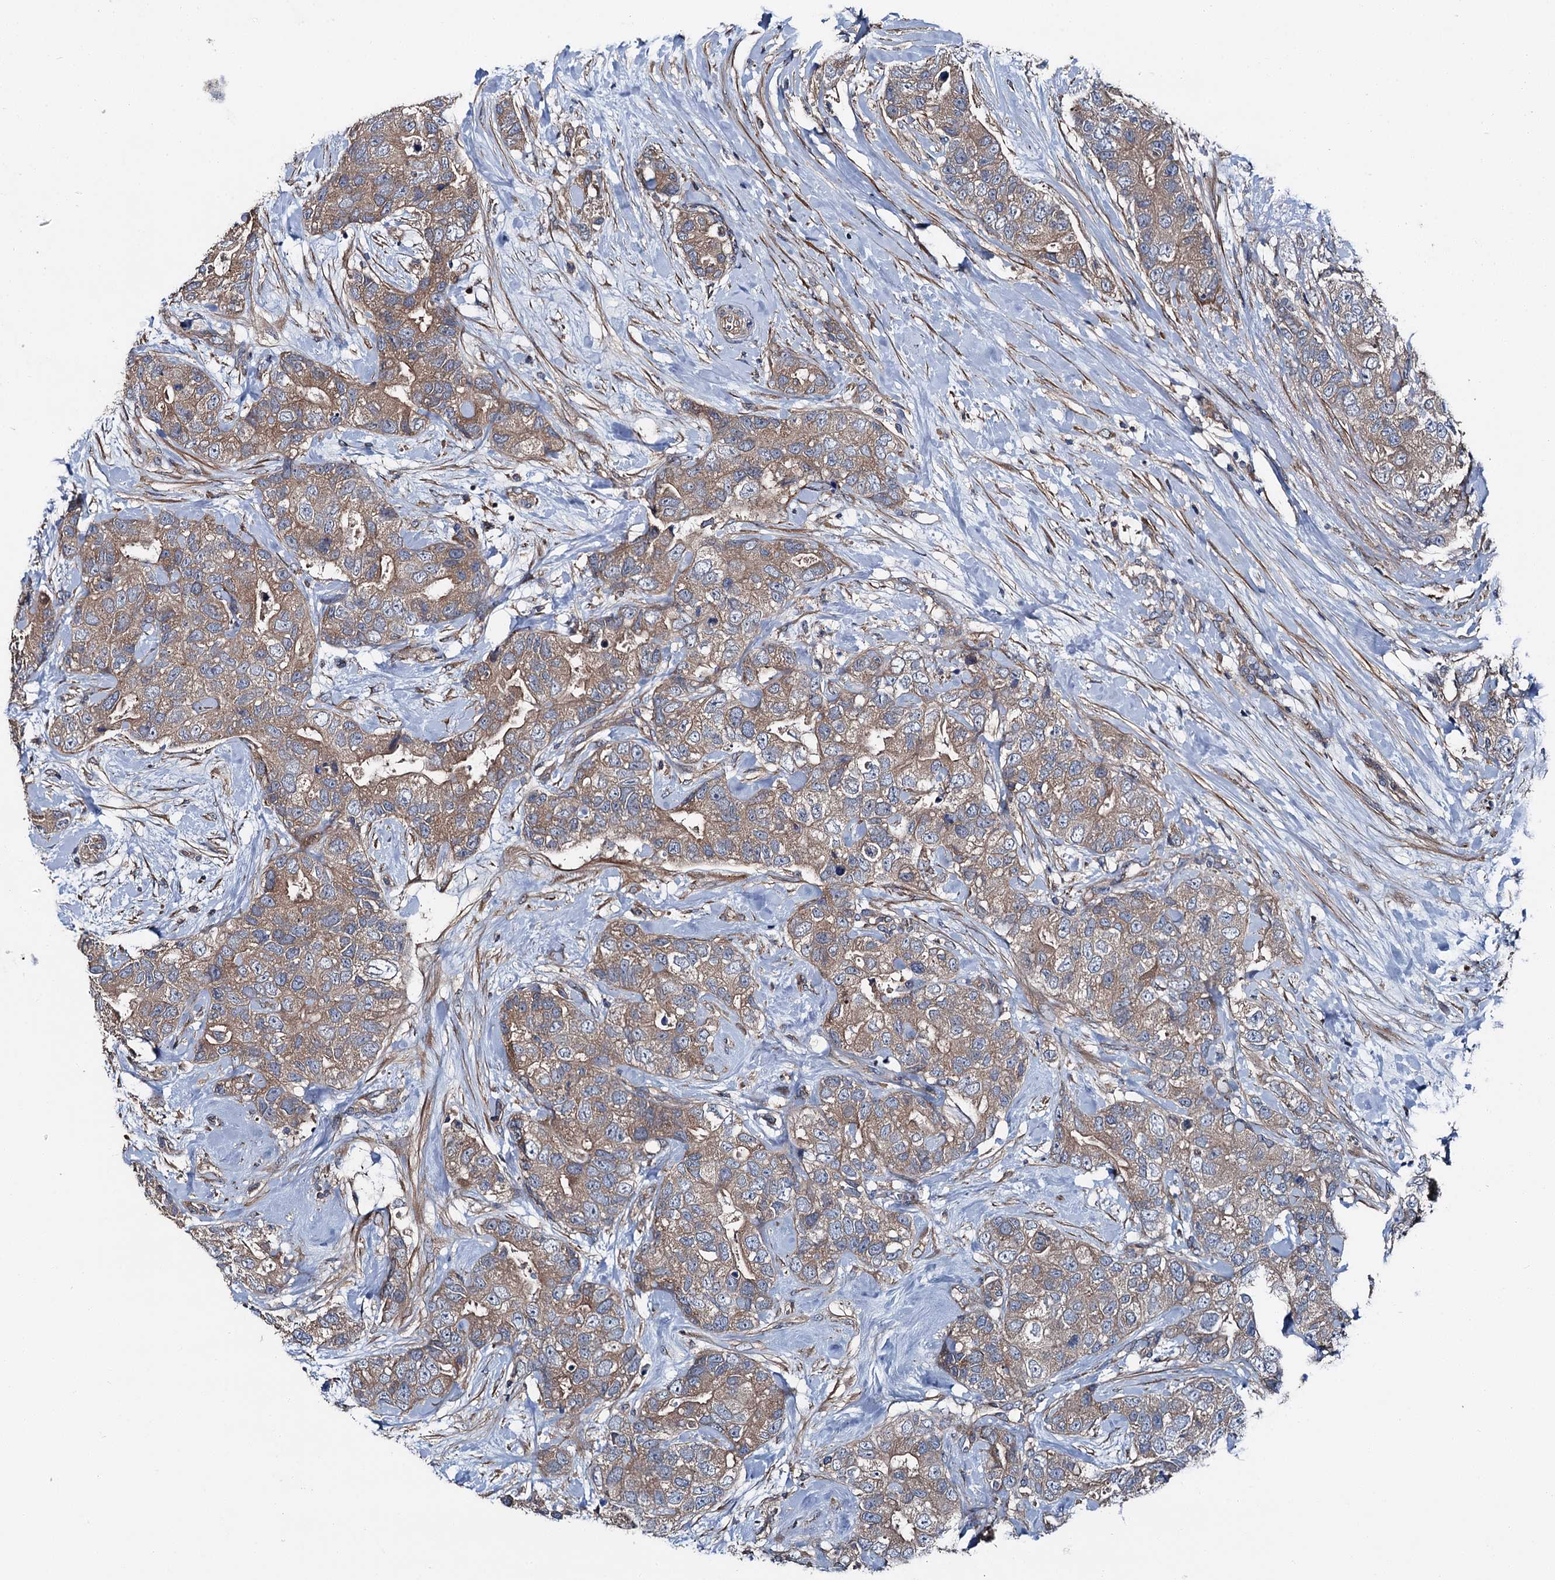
{"staining": {"intensity": "moderate", "quantity": ">75%", "location": "cytoplasmic/membranous"}, "tissue": "breast cancer", "cell_type": "Tumor cells", "image_type": "cancer", "snomed": [{"axis": "morphology", "description": "Duct carcinoma"}, {"axis": "topography", "description": "Breast"}], "caption": "Brown immunohistochemical staining in breast cancer reveals moderate cytoplasmic/membranous positivity in about >75% of tumor cells. (IHC, brightfield microscopy, high magnification).", "gene": "SLC22A25", "patient": {"sex": "female", "age": 62}}